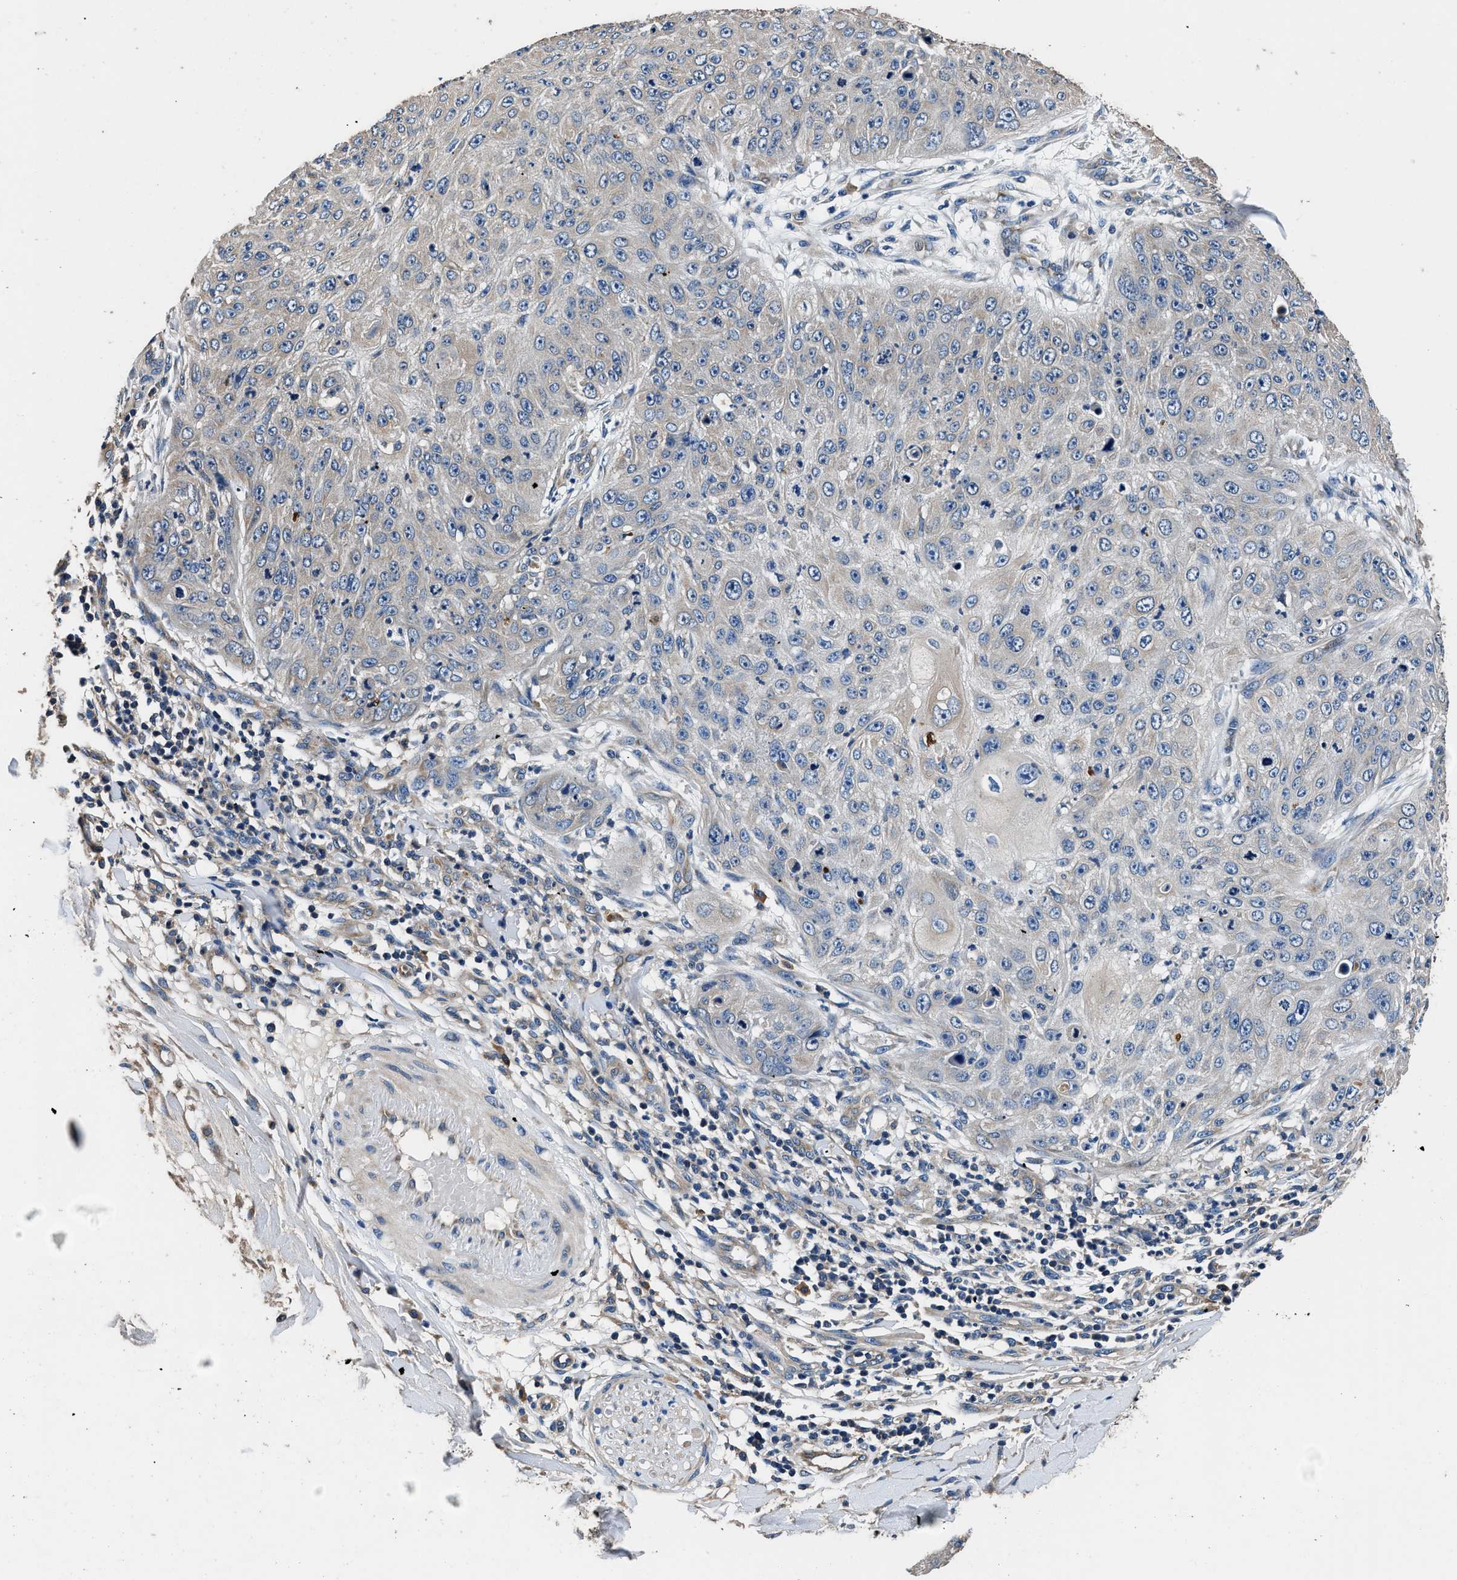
{"staining": {"intensity": "negative", "quantity": "none", "location": "none"}, "tissue": "skin cancer", "cell_type": "Tumor cells", "image_type": "cancer", "snomed": [{"axis": "morphology", "description": "Squamous cell carcinoma, NOS"}, {"axis": "topography", "description": "Skin"}], "caption": "Squamous cell carcinoma (skin) was stained to show a protein in brown. There is no significant expression in tumor cells. The staining was performed using DAB (3,3'-diaminobenzidine) to visualize the protein expression in brown, while the nuclei were stained in blue with hematoxylin (Magnification: 20x).", "gene": "DHRS7B", "patient": {"sex": "female", "age": 80}}